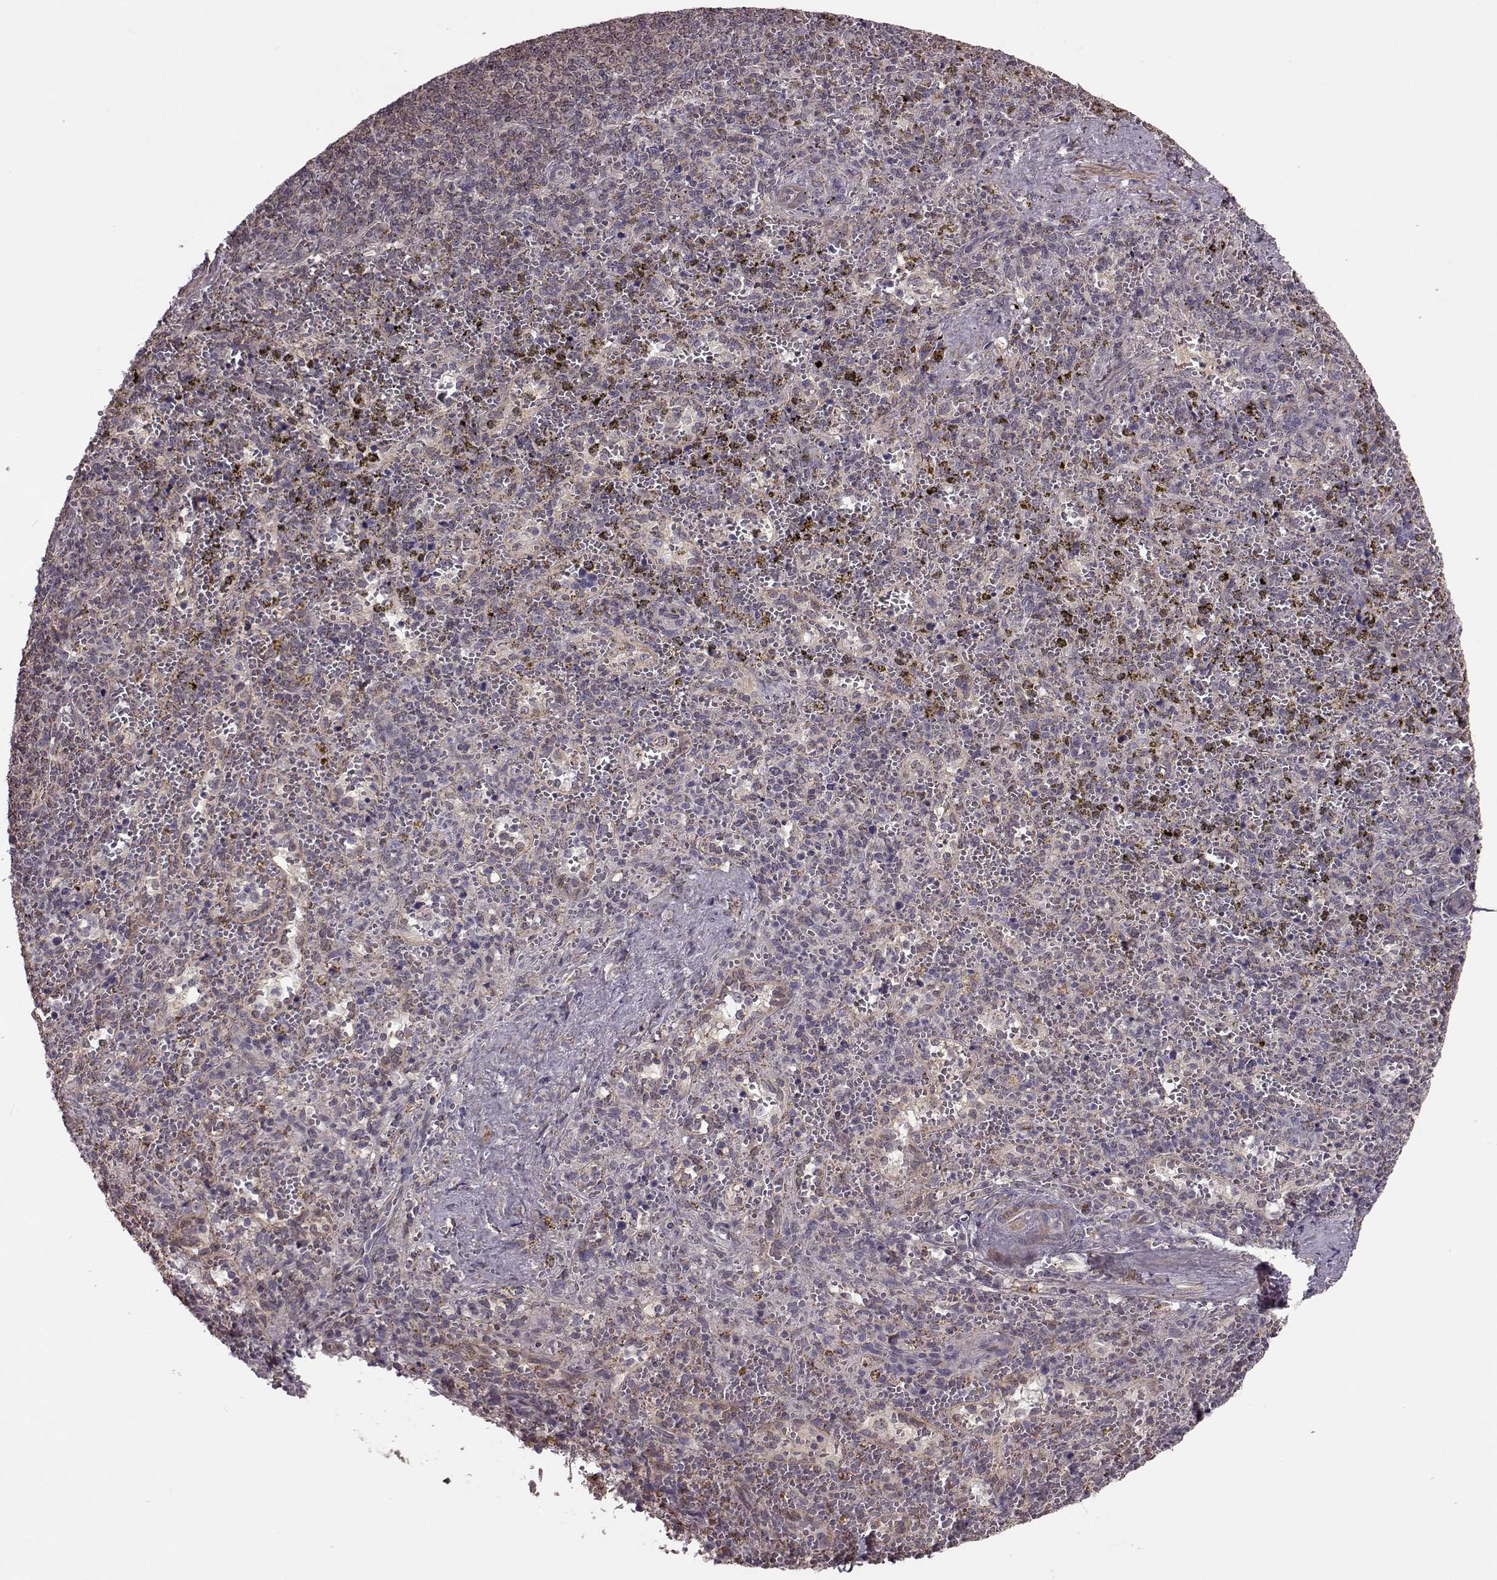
{"staining": {"intensity": "moderate", "quantity": "<25%", "location": "cytoplasmic/membranous"}, "tissue": "spleen", "cell_type": "Cells in red pulp", "image_type": "normal", "snomed": [{"axis": "morphology", "description": "Normal tissue, NOS"}, {"axis": "topography", "description": "Spleen"}], "caption": "Immunohistochemical staining of benign human spleen reveals <25% levels of moderate cytoplasmic/membranous protein staining in approximately <25% of cells in red pulp.", "gene": "PUDP", "patient": {"sex": "female", "age": 50}}